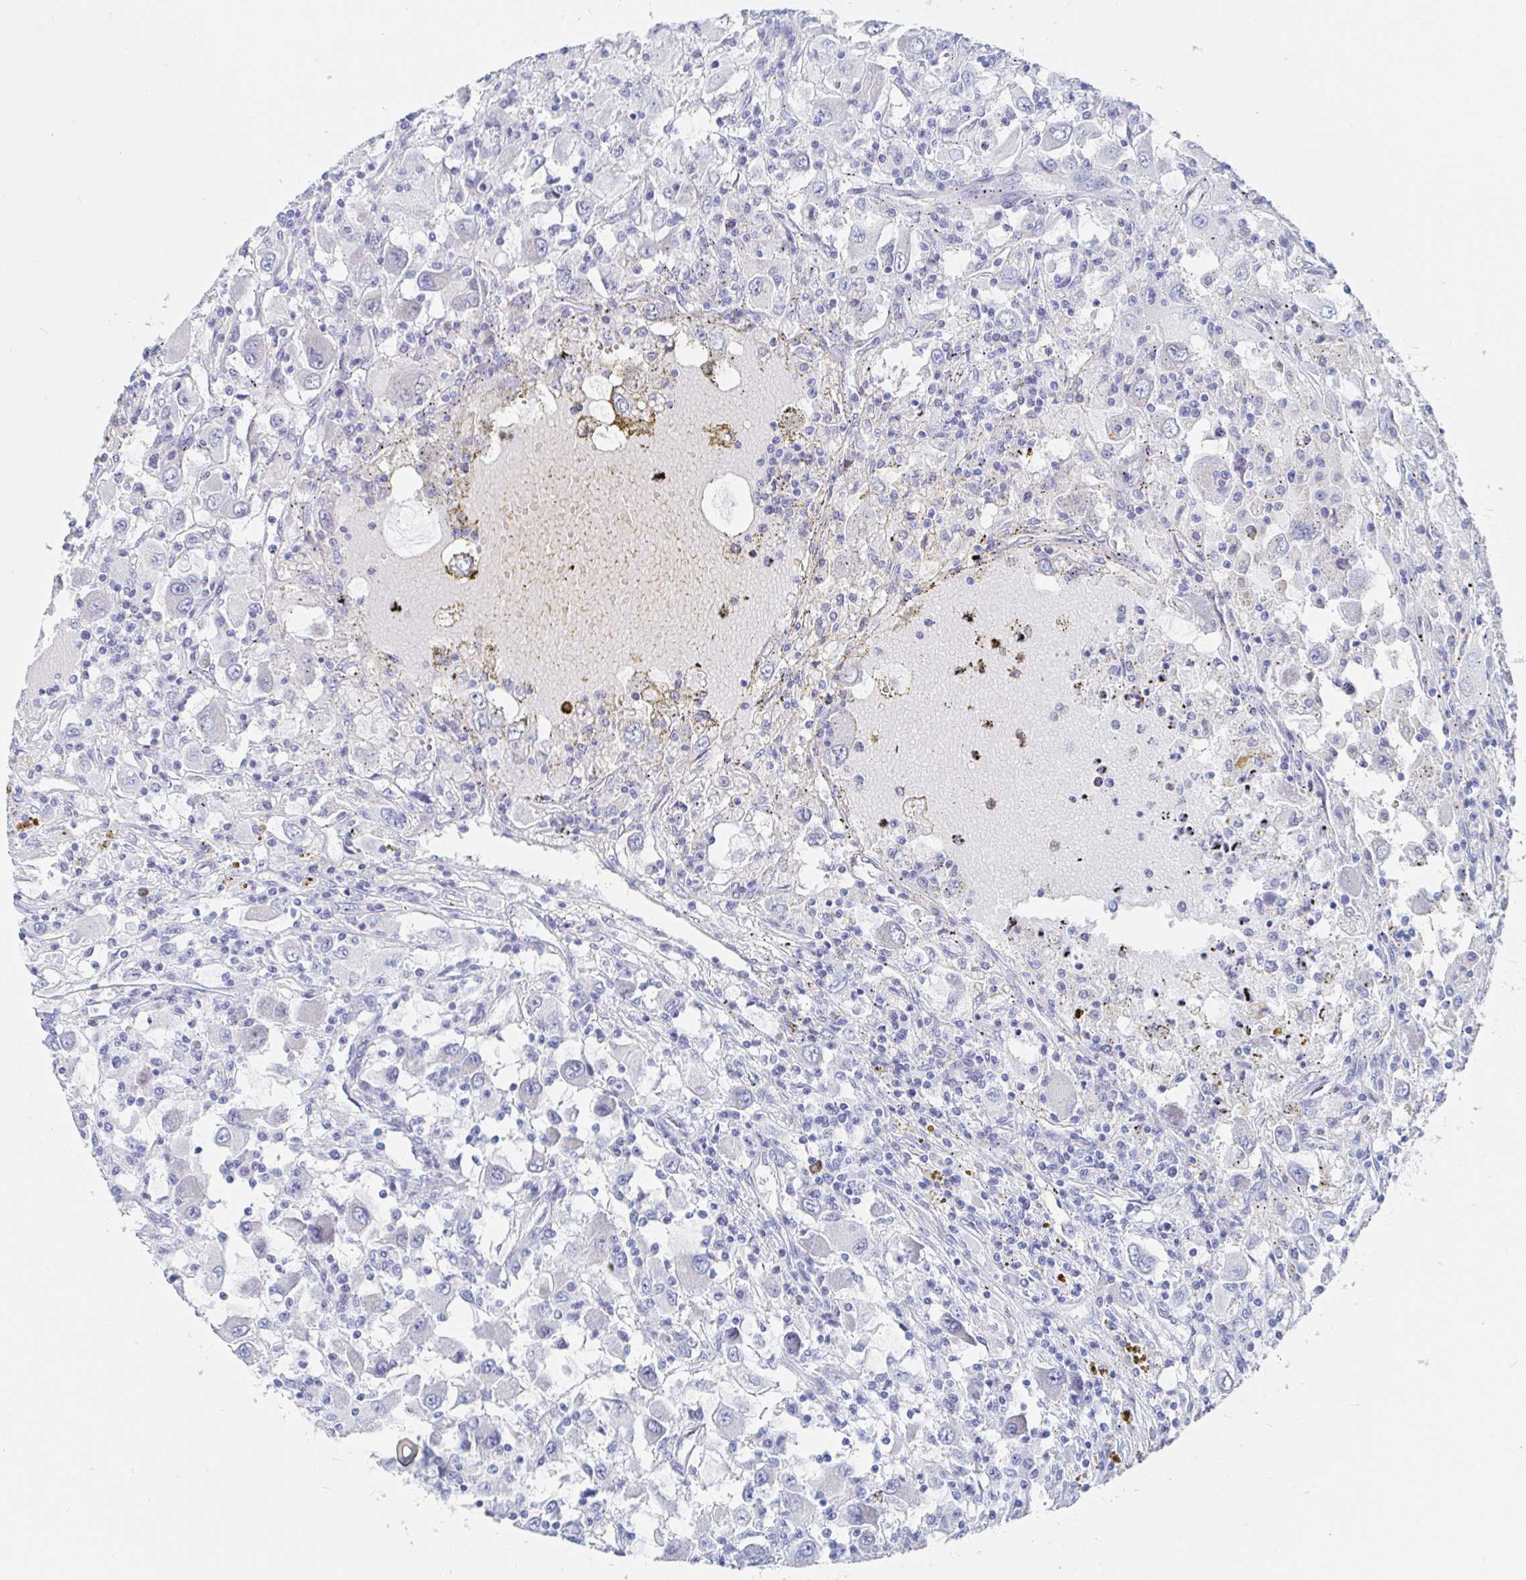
{"staining": {"intensity": "negative", "quantity": "none", "location": "none"}, "tissue": "renal cancer", "cell_type": "Tumor cells", "image_type": "cancer", "snomed": [{"axis": "morphology", "description": "Adenocarcinoma, NOS"}, {"axis": "topography", "description": "Kidney"}], "caption": "High power microscopy photomicrograph of an immunohistochemistry (IHC) micrograph of renal cancer, revealing no significant staining in tumor cells.", "gene": "PACSIN1", "patient": {"sex": "female", "age": 67}}